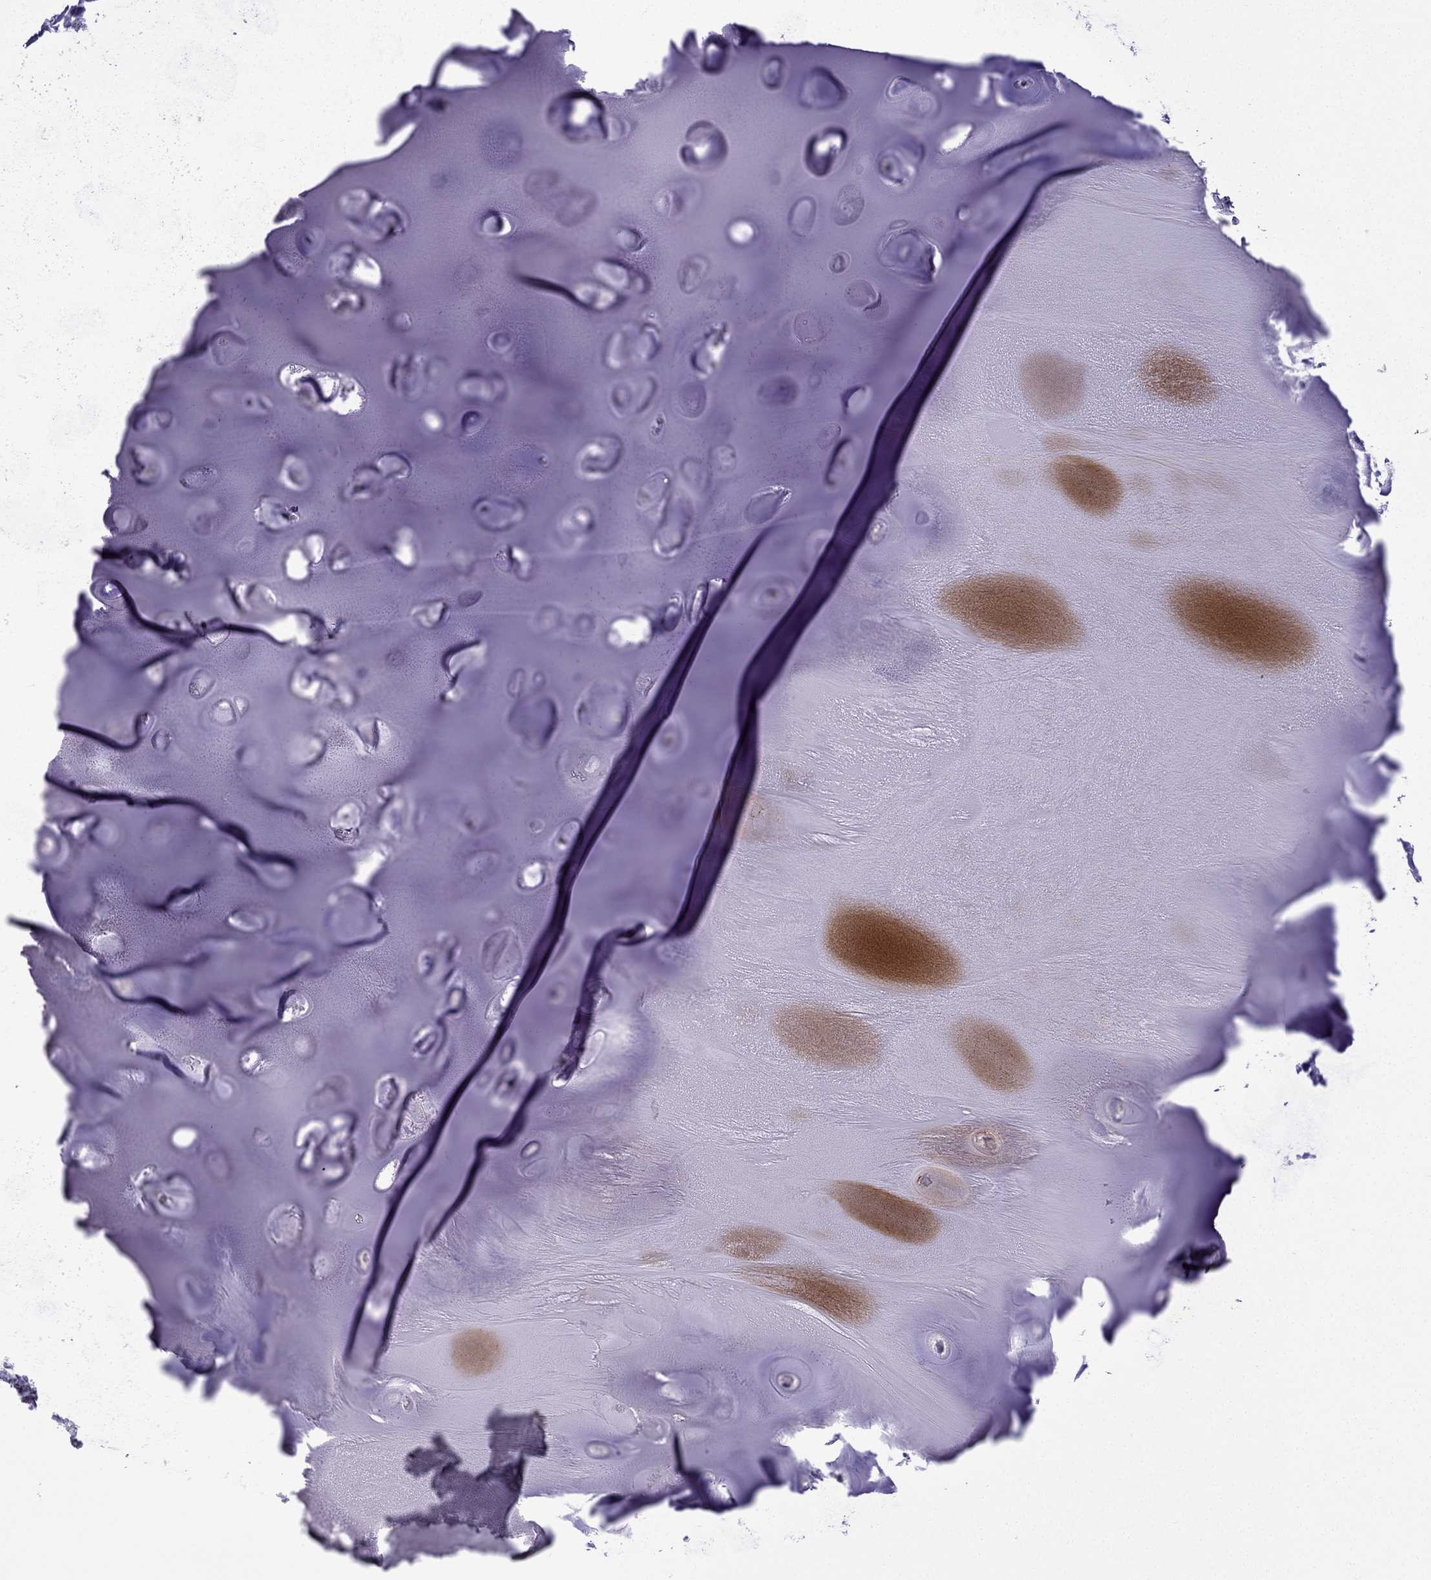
{"staining": {"intensity": "negative", "quantity": "none", "location": "none"}, "tissue": "soft tissue", "cell_type": "Chondrocytes", "image_type": "normal", "snomed": [{"axis": "morphology", "description": "Normal tissue, NOS"}, {"axis": "morphology", "description": "Squamous cell carcinoma, NOS"}, {"axis": "topography", "description": "Cartilage tissue"}, {"axis": "topography", "description": "Lung"}], "caption": "Soft tissue was stained to show a protein in brown. There is no significant positivity in chondrocytes. The staining was performed using DAB to visualize the protein expression in brown, while the nuclei were stained in blue with hematoxylin (Magnification: 20x).", "gene": "TTN", "patient": {"sex": "male", "age": 66}}